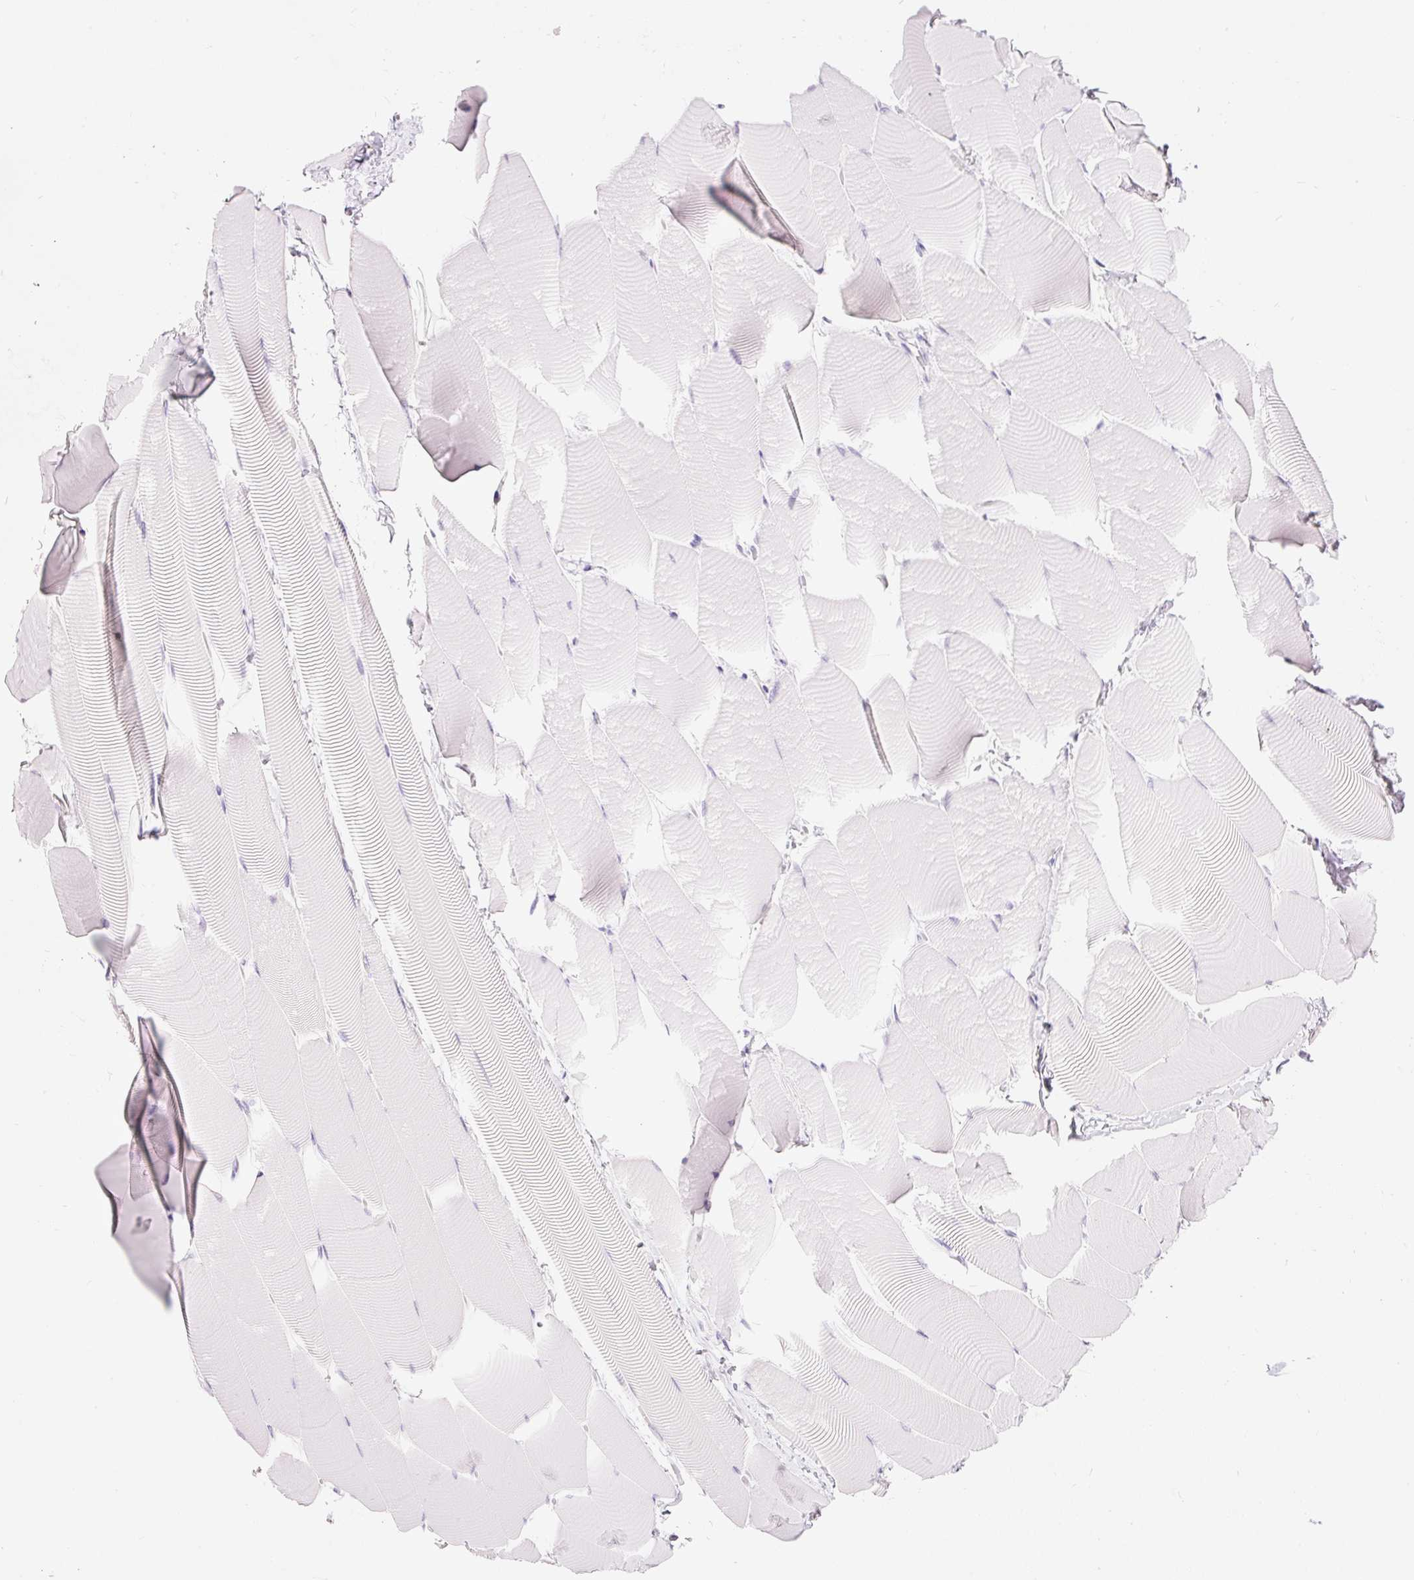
{"staining": {"intensity": "negative", "quantity": "none", "location": "none"}, "tissue": "skeletal muscle", "cell_type": "Myocytes", "image_type": "normal", "snomed": [{"axis": "morphology", "description": "Normal tissue, NOS"}, {"axis": "topography", "description": "Skeletal muscle"}], "caption": "Immunohistochemistry photomicrograph of normal skeletal muscle: skeletal muscle stained with DAB displays no significant protein expression in myocytes. (Brightfield microscopy of DAB (3,3'-diaminobenzidine) immunohistochemistry at high magnification).", "gene": "PRPF38B", "patient": {"sex": "male", "age": 25}}